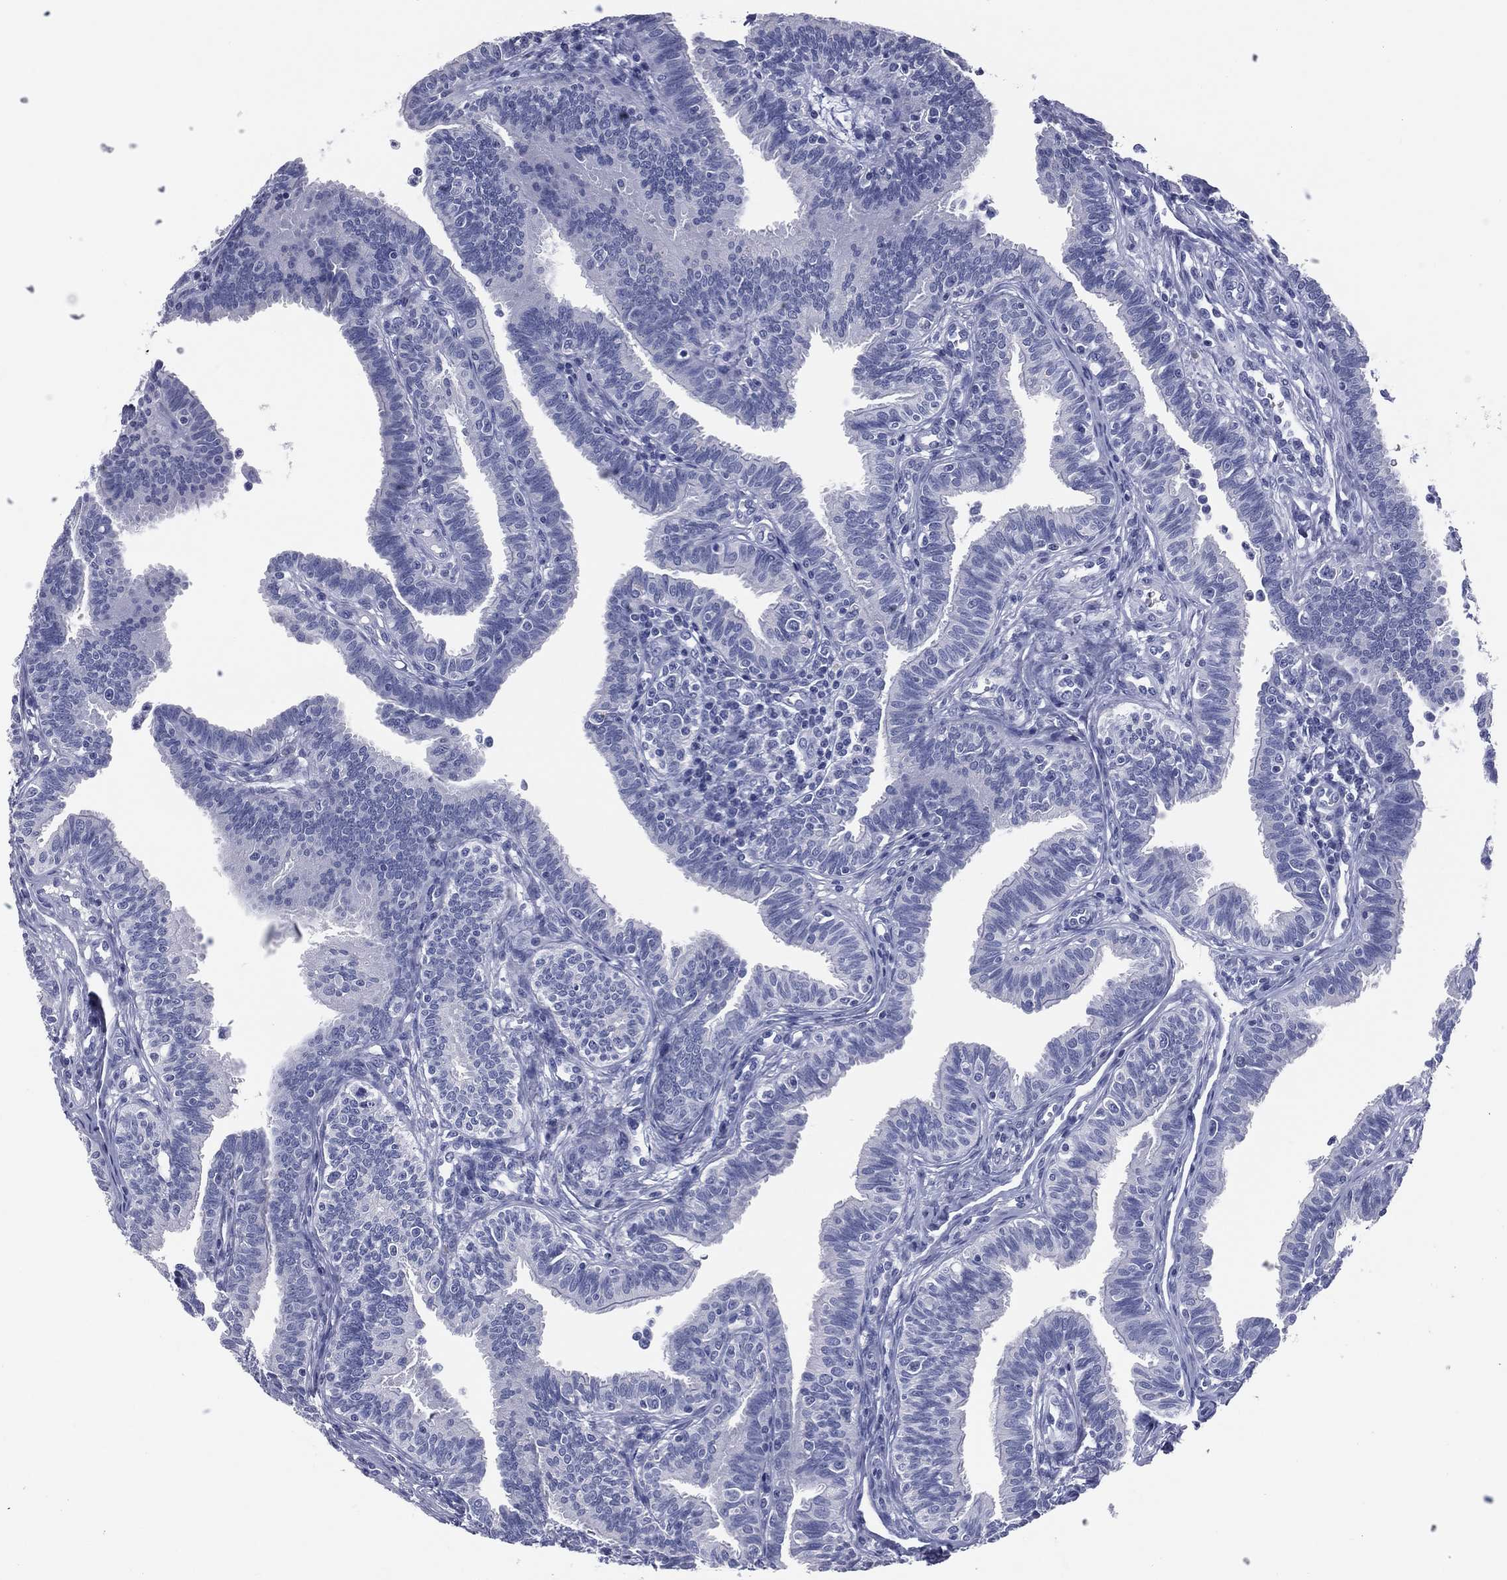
{"staining": {"intensity": "negative", "quantity": "none", "location": "none"}, "tissue": "fallopian tube", "cell_type": "Glandular cells", "image_type": "normal", "snomed": [{"axis": "morphology", "description": "Normal tissue, NOS"}, {"axis": "topography", "description": "Fallopian tube"}], "caption": "Benign fallopian tube was stained to show a protein in brown. There is no significant staining in glandular cells.", "gene": "MLN", "patient": {"sex": "female", "age": 36}}